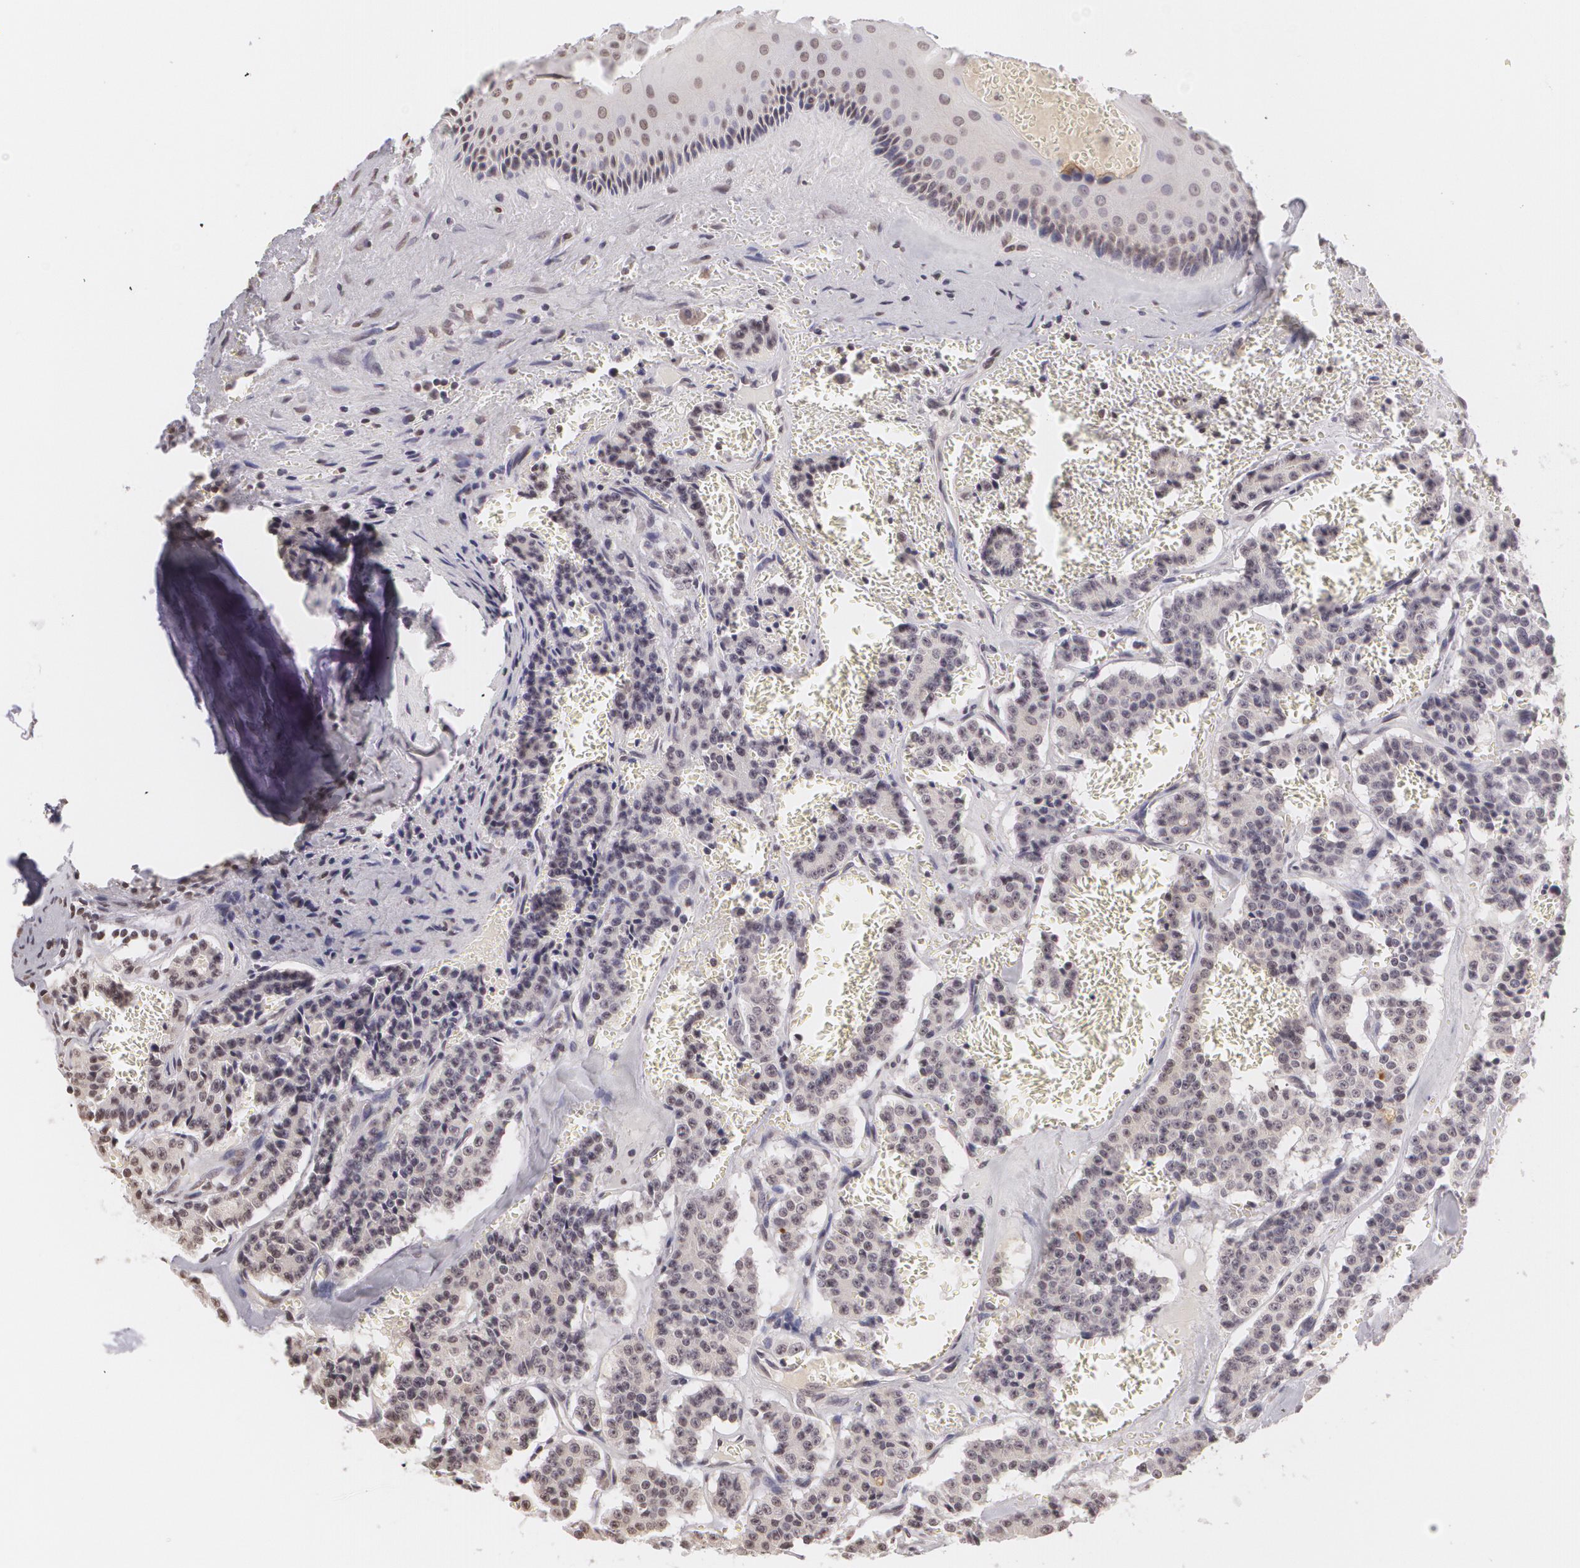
{"staining": {"intensity": "negative", "quantity": "none", "location": "none"}, "tissue": "carcinoid", "cell_type": "Tumor cells", "image_type": "cancer", "snomed": [{"axis": "morphology", "description": "Carcinoid, malignant, NOS"}, {"axis": "topography", "description": "Bronchus"}], "caption": "Tumor cells show no significant protein positivity in carcinoid.", "gene": "MUC1", "patient": {"sex": "male", "age": 55}}